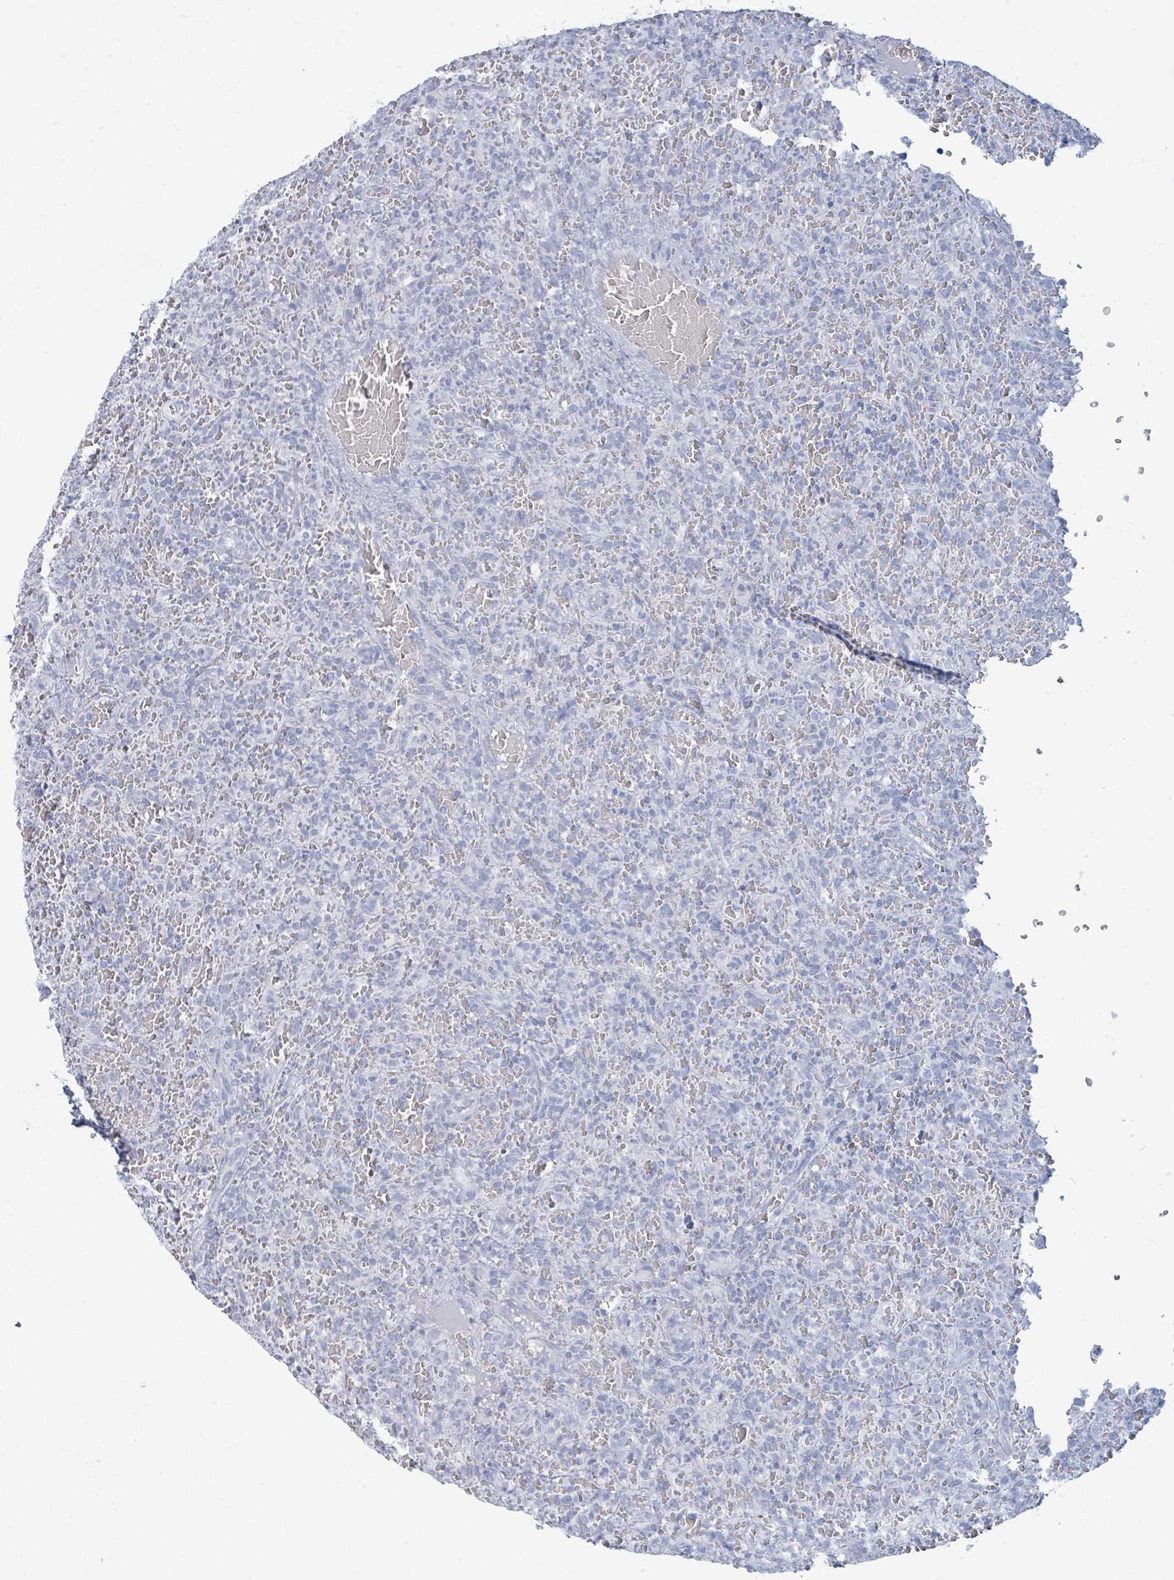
{"staining": {"intensity": "negative", "quantity": "none", "location": "none"}, "tissue": "lymphoma", "cell_type": "Tumor cells", "image_type": "cancer", "snomed": [{"axis": "morphology", "description": "Malignant lymphoma, non-Hodgkin's type, Low grade"}, {"axis": "topography", "description": "Spleen"}], "caption": "IHC of human lymphoma displays no expression in tumor cells.", "gene": "PGA3", "patient": {"sex": "female", "age": 64}}